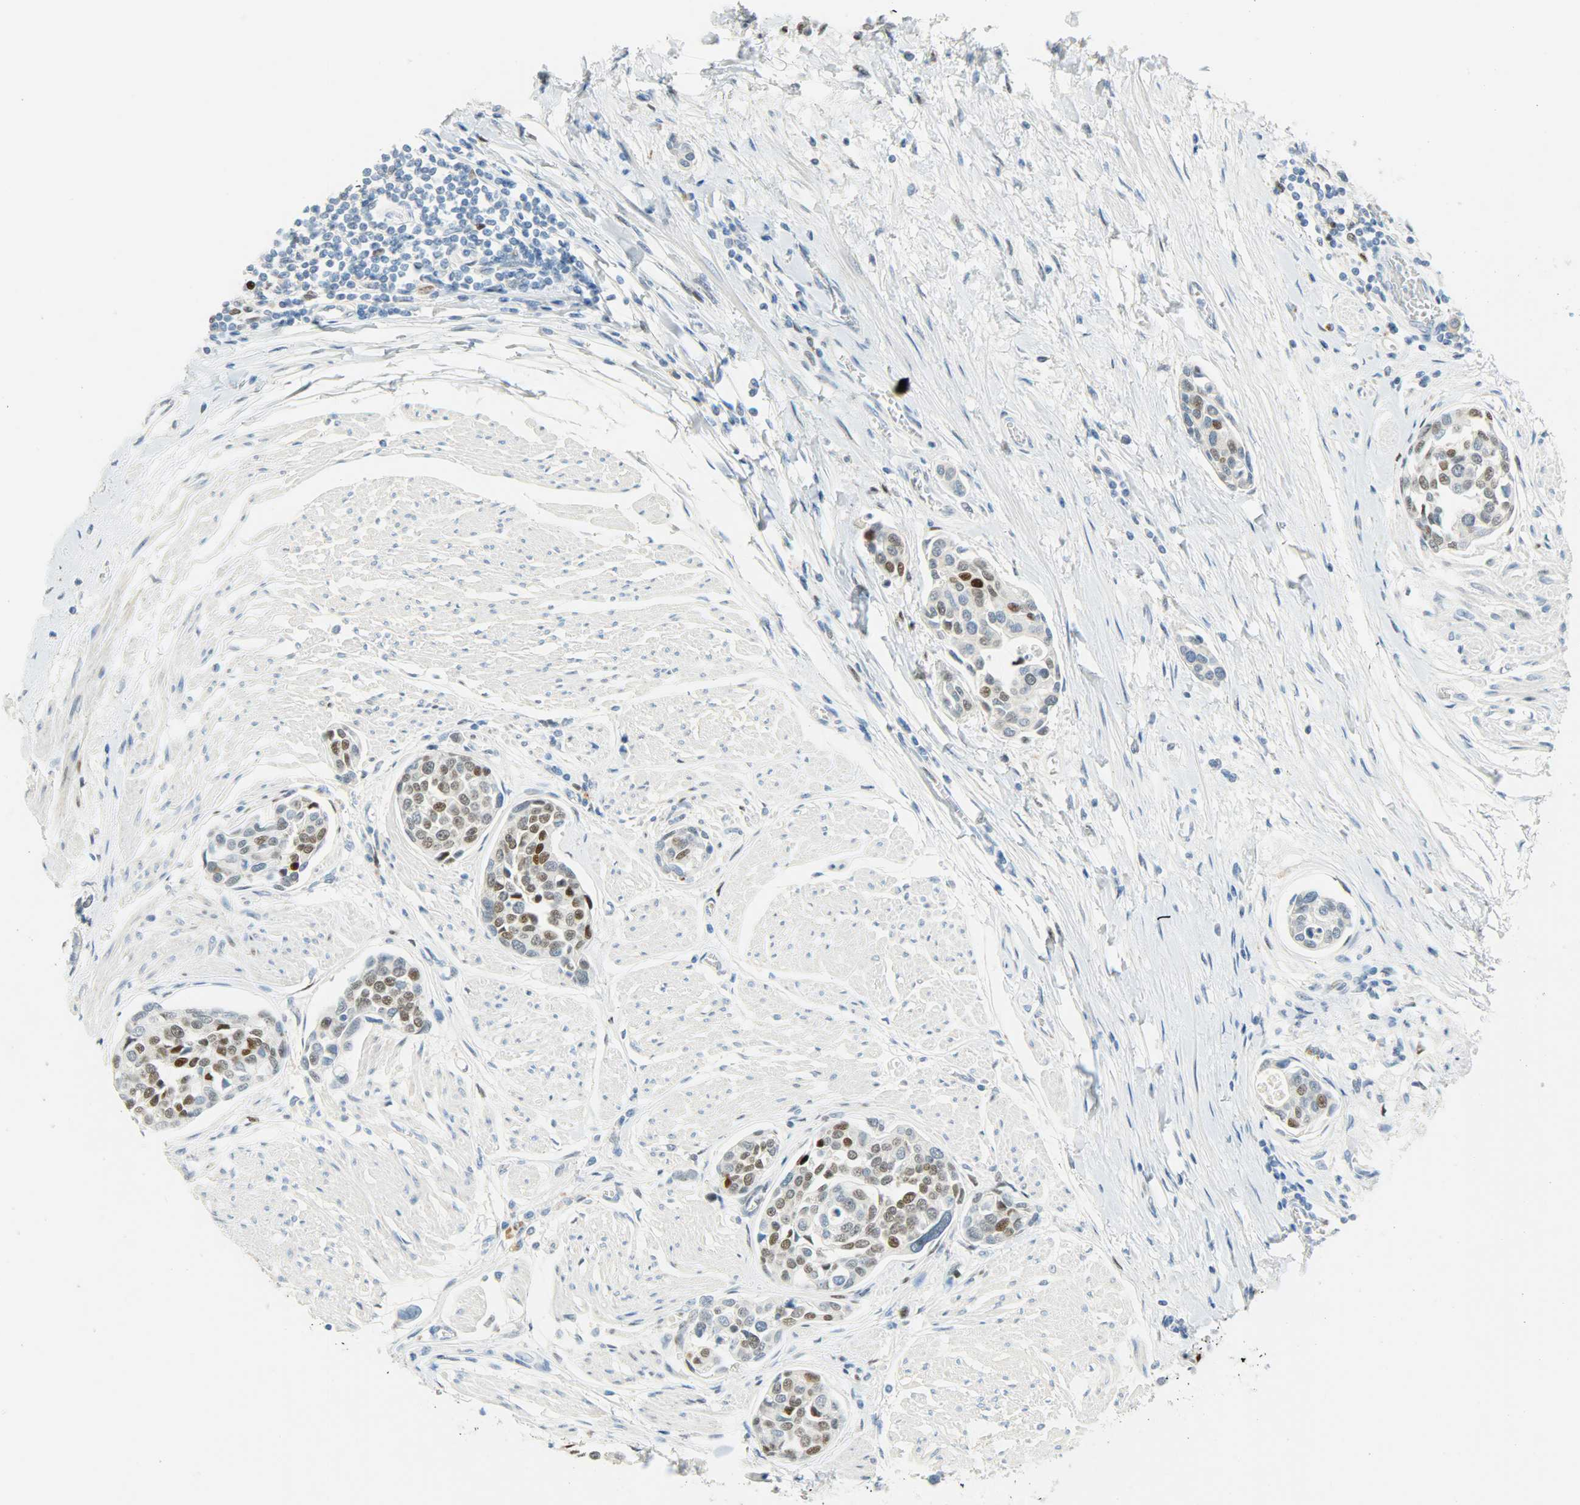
{"staining": {"intensity": "moderate", "quantity": "25%-75%", "location": "nuclear"}, "tissue": "urothelial cancer", "cell_type": "Tumor cells", "image_type": "cancer", "snomed": [{"axis": "morphology", "description": "Urothelial carcinoma, High grade"}, {"axis": "topography", "description": "Urinary bladder"}], "caption": "Immunohistochemical staining of urothelial carcinoma (high-grade) displays medium levels of moderate nuclear positivity in approximately 25%-75% of tumor cells.", "gene": "JUNB", "patient": {"sex": "male", "age": 78}}